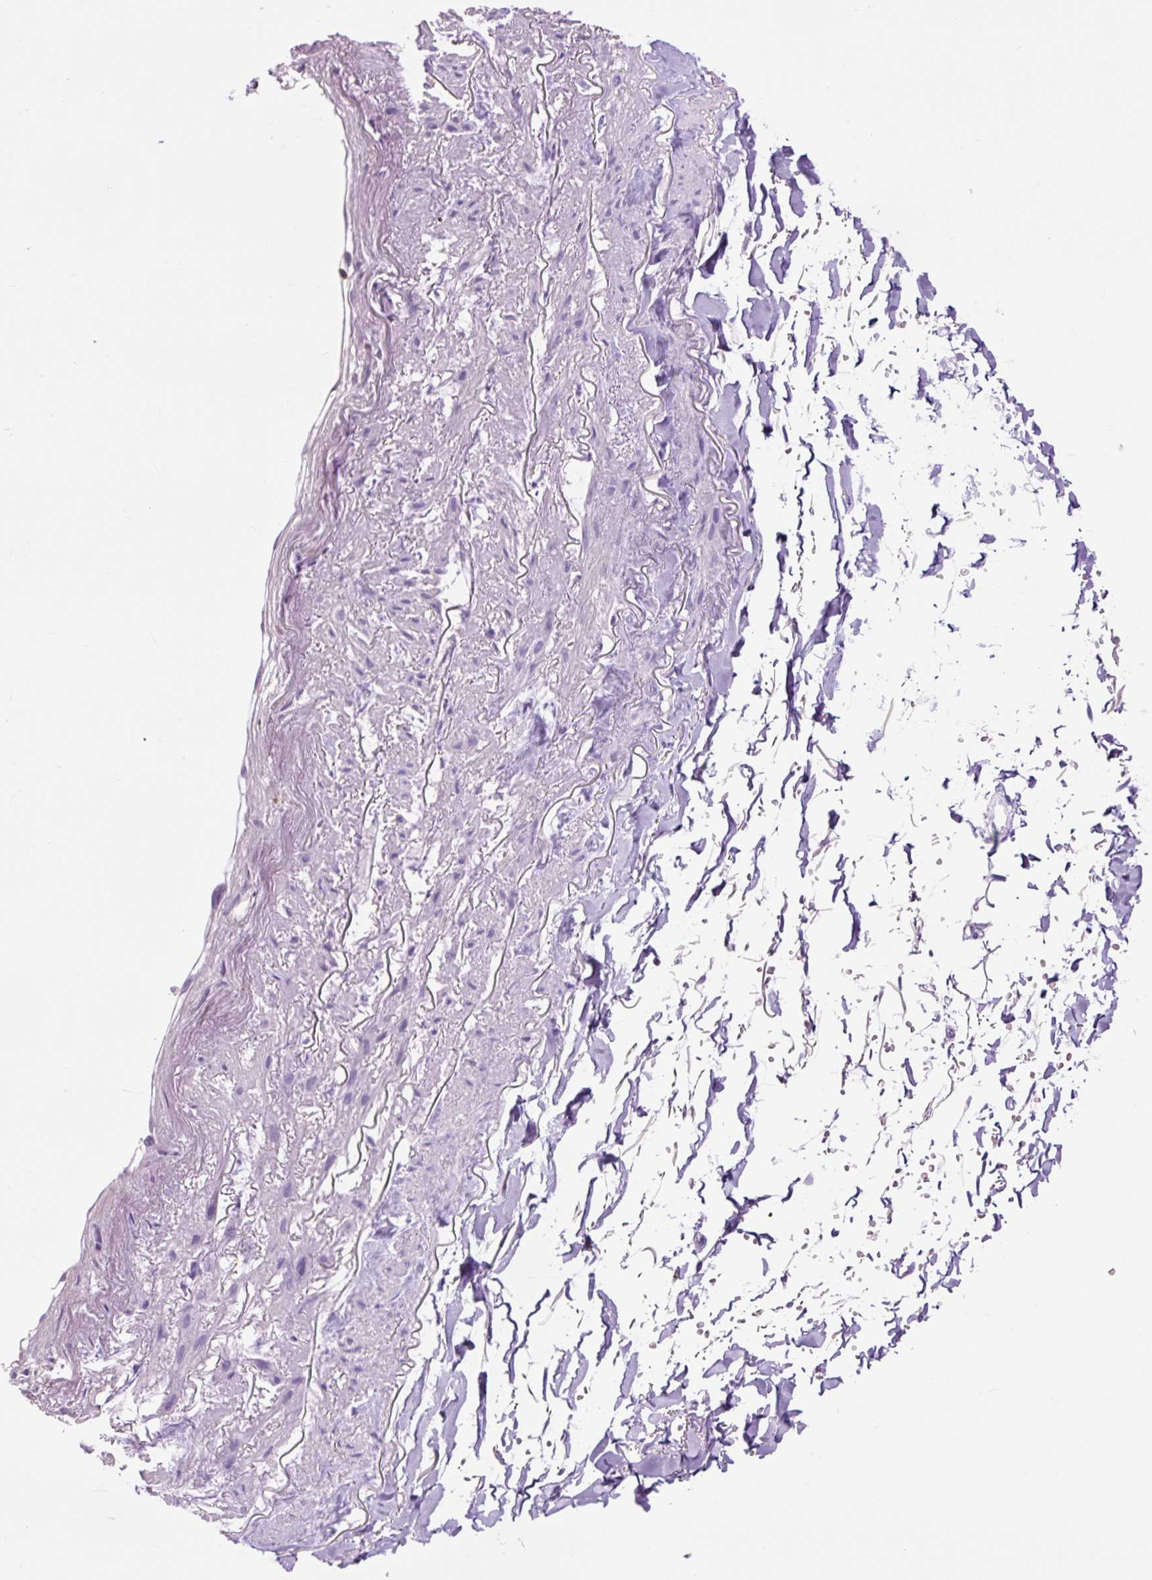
{"staining": {"intensity": "negative", "quantity": "none", "location": "none"}, "tissue": "adipose tissue", "cell_type": "Adipocytes", "image_type": "normal", "snomed": [{"axis": "morphology", "description": "Normal tissue, NOS"}, {"axis": "topography", "description": "Cartilage tissue"}, {"axis": "topography", "description": "Bronchus"}, {"axis": "topography", "description": "Peripheral nerve tissue"}], "caption": "High power microscopy histopathology image of an immunohistochemistry (IHC) histopathology image of benign adipose tissue, revealing no significant staining in adipocytes.", "gene": "OR10A7", "patient": {"sex": "female", "age": 59}}